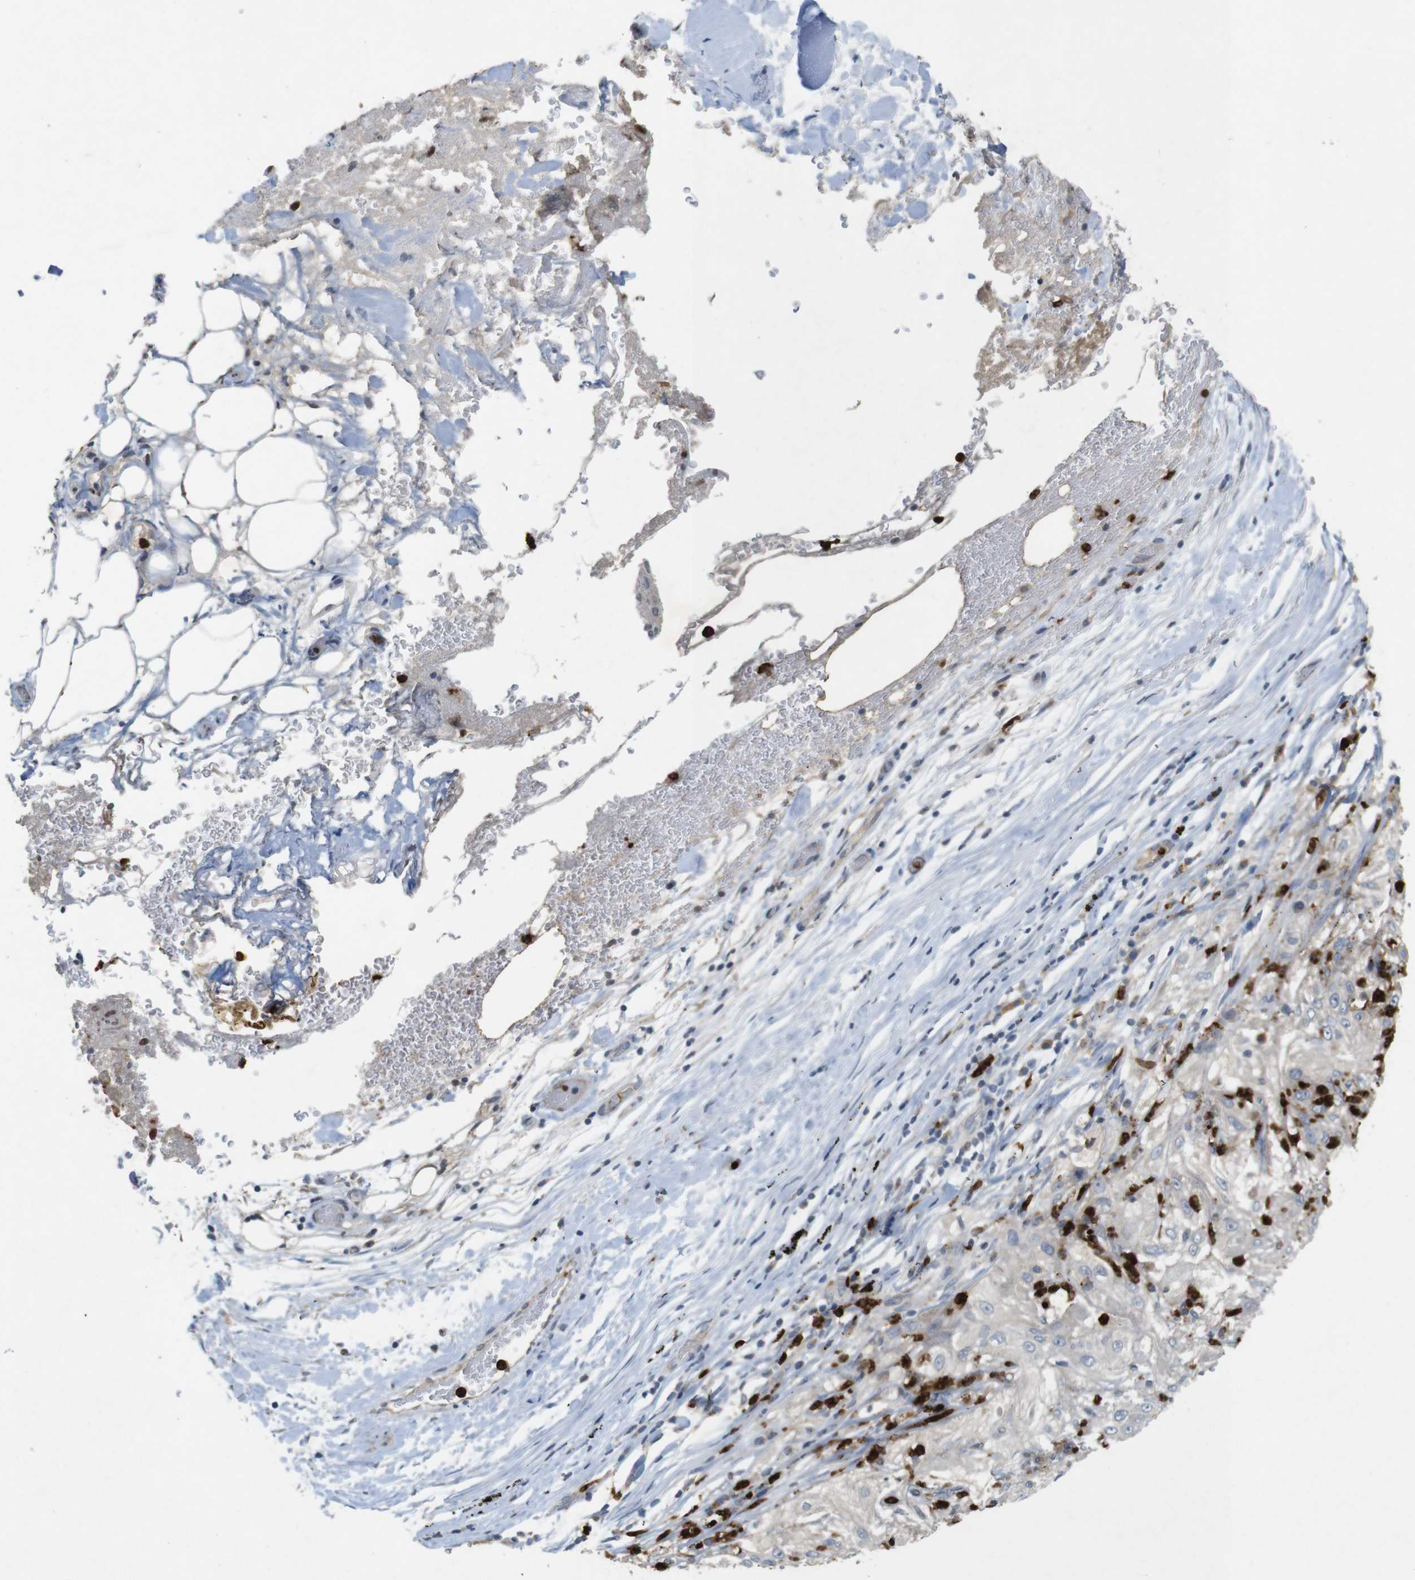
{"staining": {"intensity": "negative", "quantity": "none", "location": "none"}, "tissue": "lung cancer", "cell_type": "Tumor cells", "image_type": "cancer", "snomed": [{"axis": "morphology", "description": "Inflammation, NOS"}, {"axis": "morphology", "description": "Squamous cell carcinoma, NOS"}, {"axis": "topography", "description": "Lymph node"}, {"axis": "topography", "description": "Soft tissue"}, {"axis": "topography", "description": "Lung"}], "caption": "This is an IHC photomicrograph of human lung cancer. There is no expression in tumor cells.", "gene": "TSPAN14", "patient": {"sex": "male", "age": 66}}